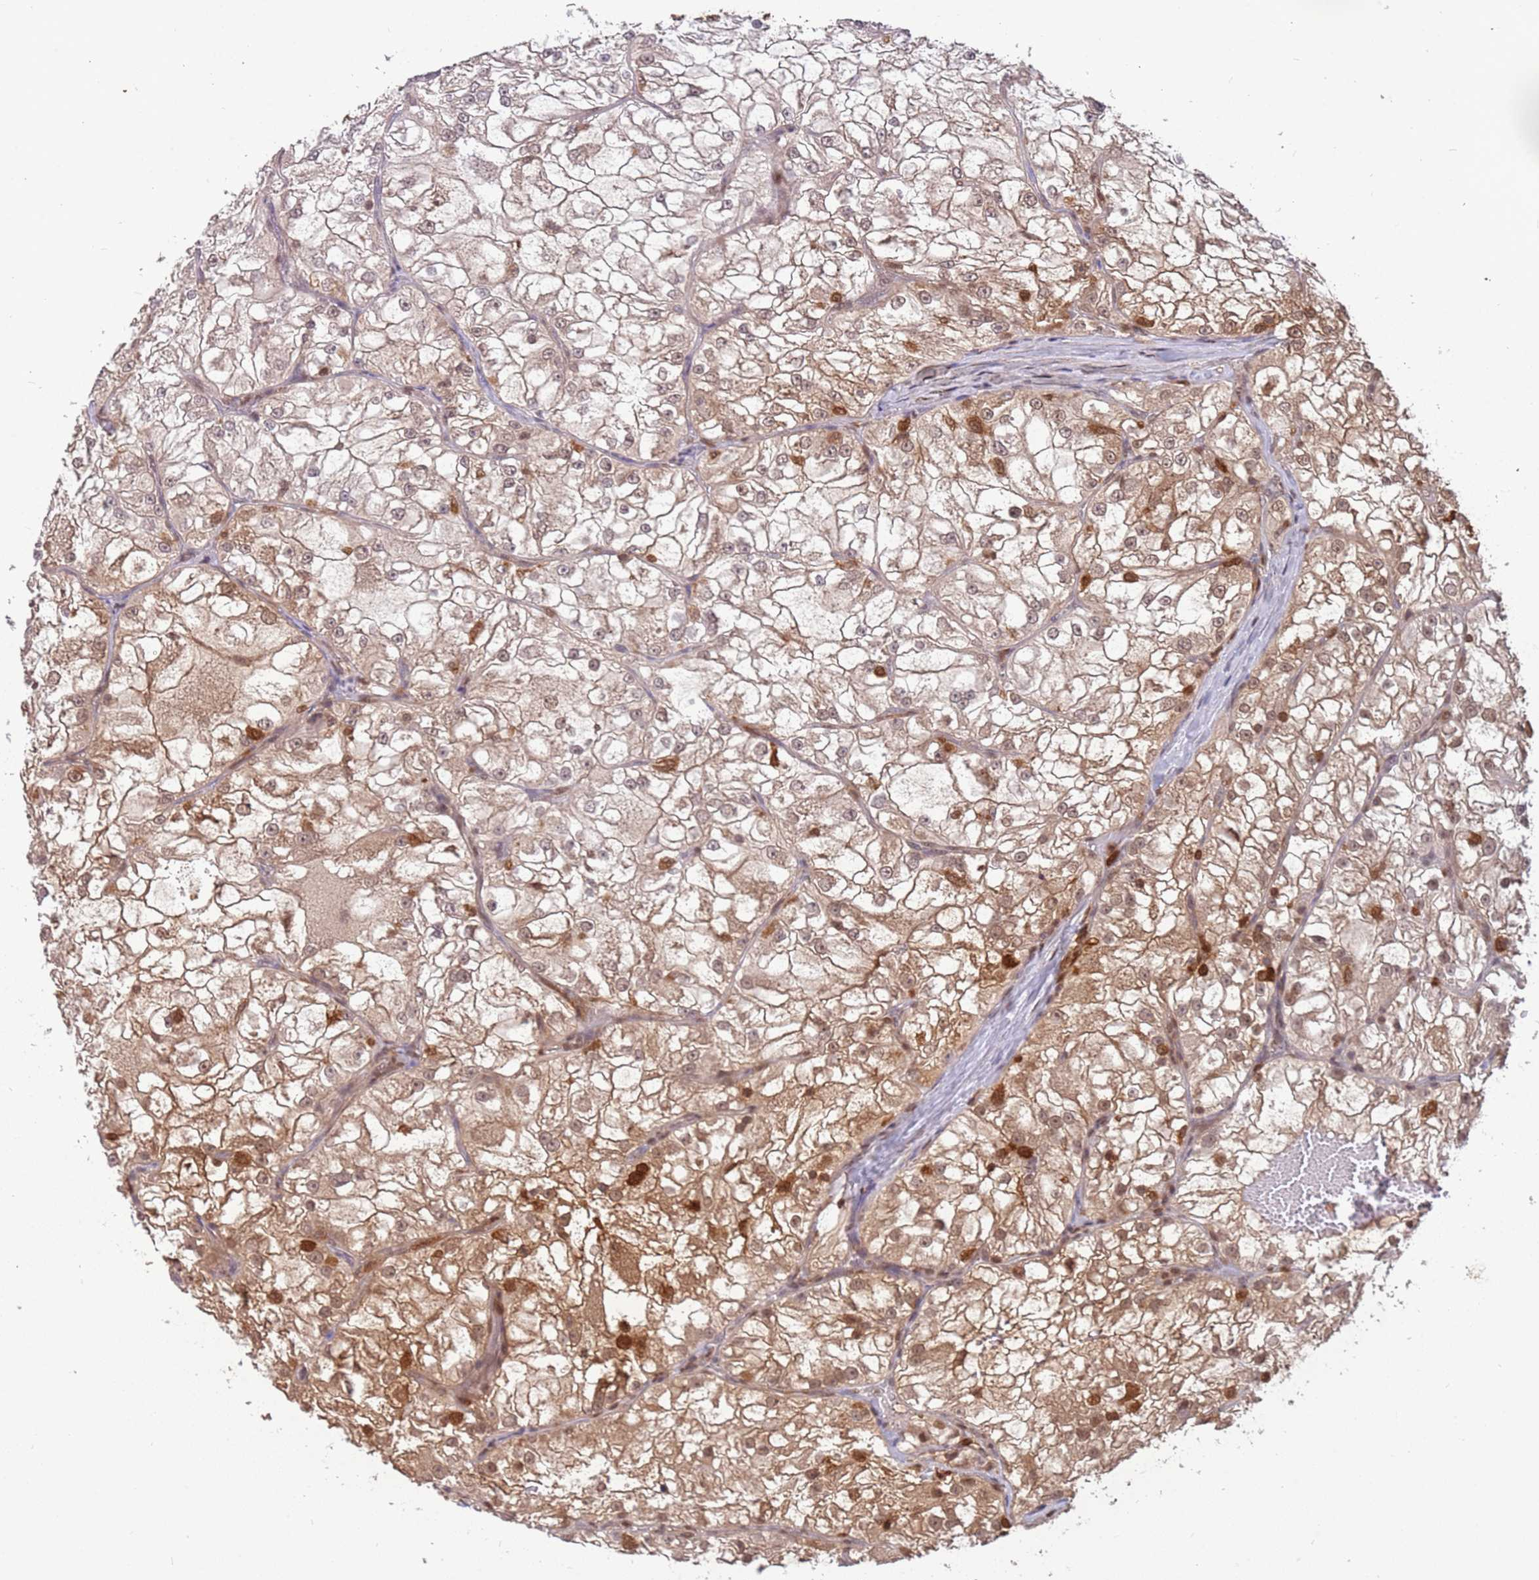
{"staining": {"intensity": "moderate", "quantity": "25%-75%", "location": "cytoplasmic/membranous,nuclear"}, "tissue": "renal cancer", "cell_type": "Tumor cells", "image_type": "cancer", "snomed": [{"axis": "morphology", "description": "Adenocarcinoma, NOS"}, {"axis": "topography", "description": "Kidney"}], "caption": "The image exhibits immunohistochemical staining of renal cancer (adenocarcinoma). There is moderate cytoplasmic/membranous and nuclear expression is seen in approximately 25%-75% of tumor cells. (Brightfield microscopy of DAB IHC at high magnification).", "gene": "GBP2", "patient": {"sex": "female", "age": 72}}